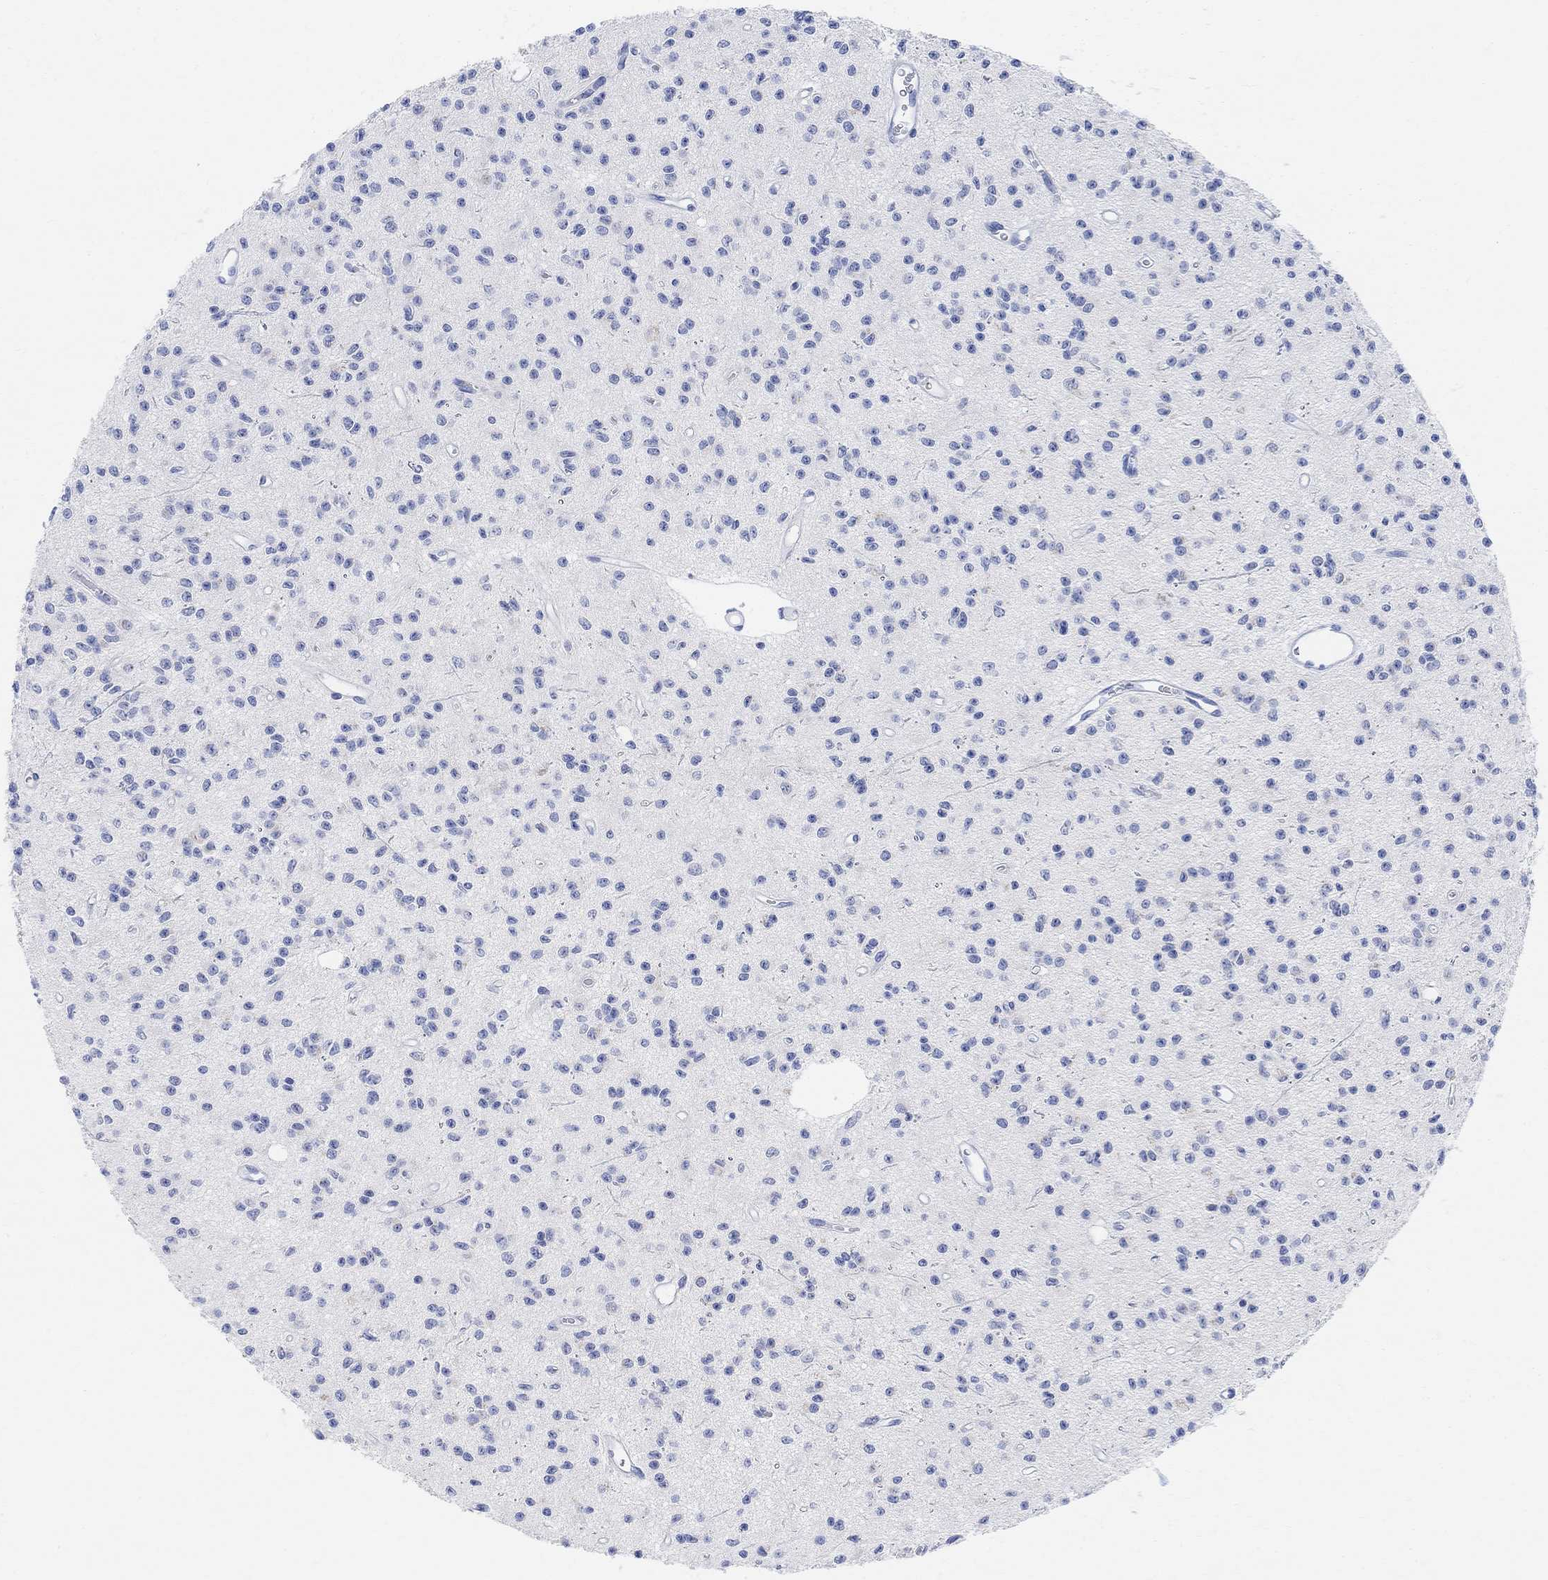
{"staining": {"intensity": "negative", "quantity": "none", "location": "none"}, "tissue": "glioma", "cell_type": "Tumor cells", "image_type": "cancer", "snomed": [{"axis": "morphology", "description": "Glioma, malignant, Low grade"}, {"axis": "topography", "description": "Brain"}], "caption": "Photomicrograph shows no protein staining in tumor cells of malignant glioma (low-grade) tissue.", "gene": "RETNLB", "patient": {"sex": "female", "age": 45}}